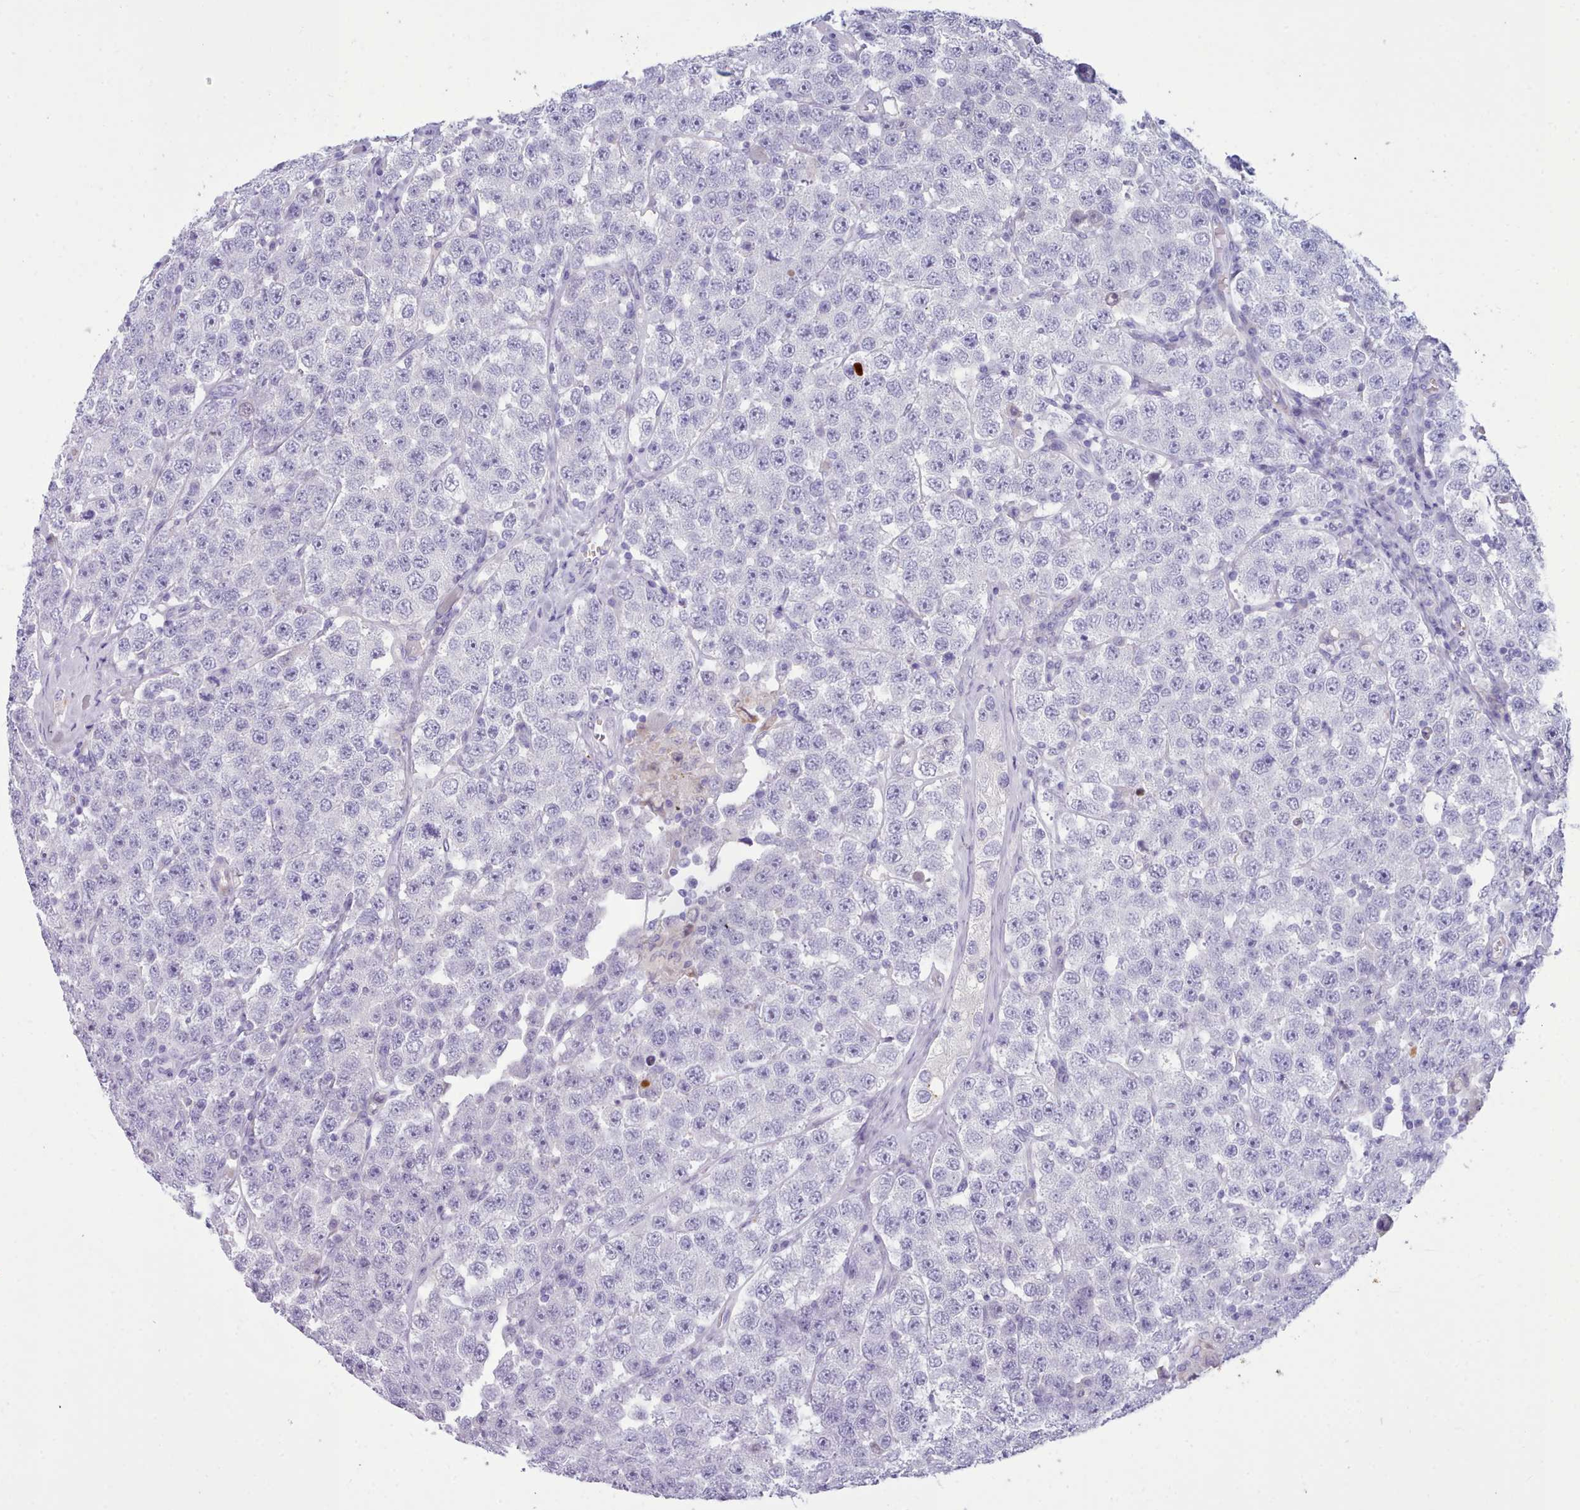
{"staining": {"intensity": "negative", "quantity": "none", "location": "none"}, "tissue": "testis cancer", "cell_type": "Tumor cells", "image_type": "cancer", "snomed": [{"axis": "morphology", "description": "Seminoma, NOS"}, {"axis": "topography", "description": "Testis"}], "caption": "There is no significant staining in tumor cells of testis cancer (seminoma).", "gene": "NKX1-2", "patient": {"sex": "male", "age": 28}}